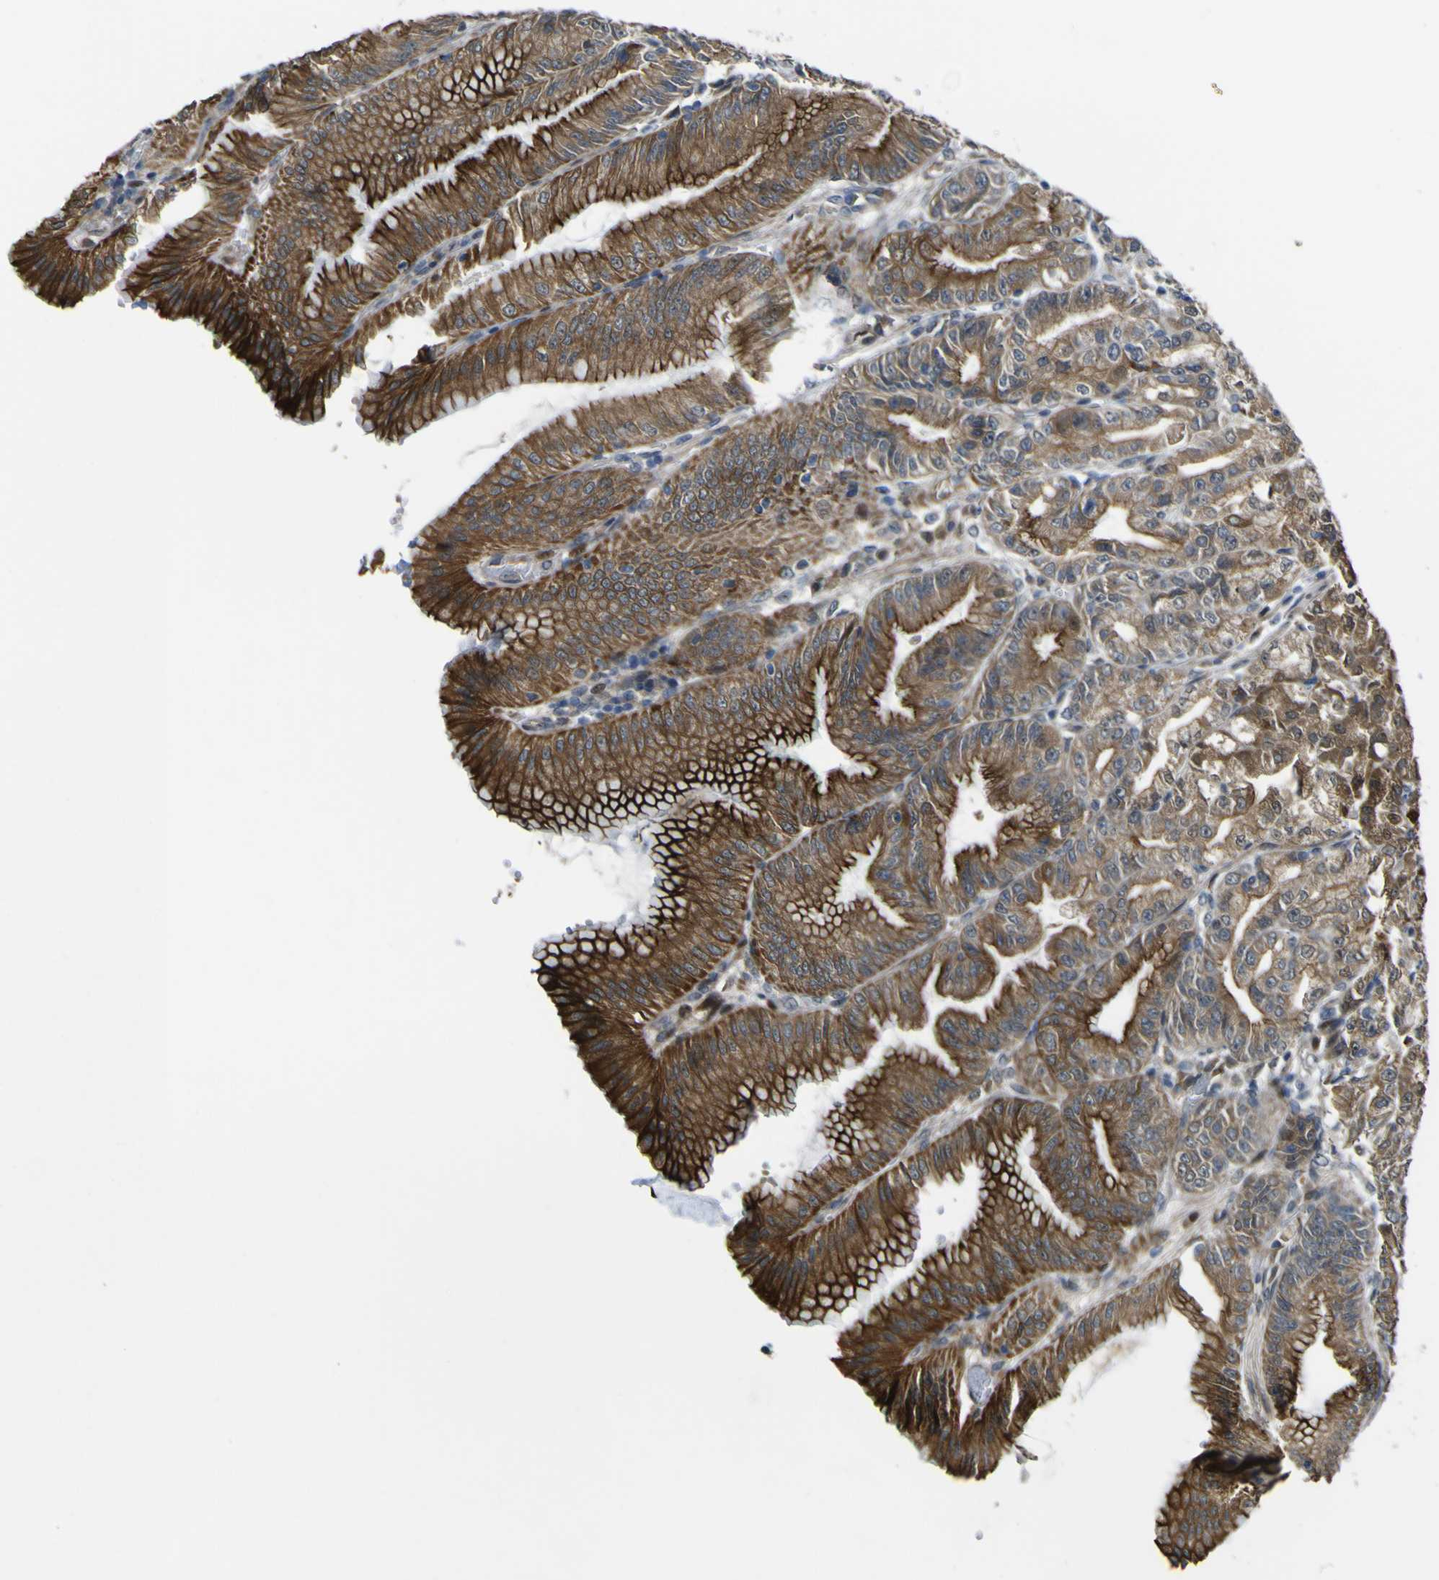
{"staining": {"intensity": "strong", "quantity": ">75%", "location": "cytoplasmic/membranous"}, "tissue": "stomach", "cell_type": "Glandular cells", "image_type": "normal", "snomed": [{"axis": "morphology", "description": "Normal tissue, NOS"}, {"axis": "topography", "description": "Stomach, lower"}], "caption": "DAB immunohistochemical staining of normal stomach shows strong cytoplasmic/membranous protein staining in approximately >75% of glandular cells. (Brightfield microscopy of DAB IHC at high magnification).", "gene": "LBHD1", "patient": {"sex": "male", "age": 71}}